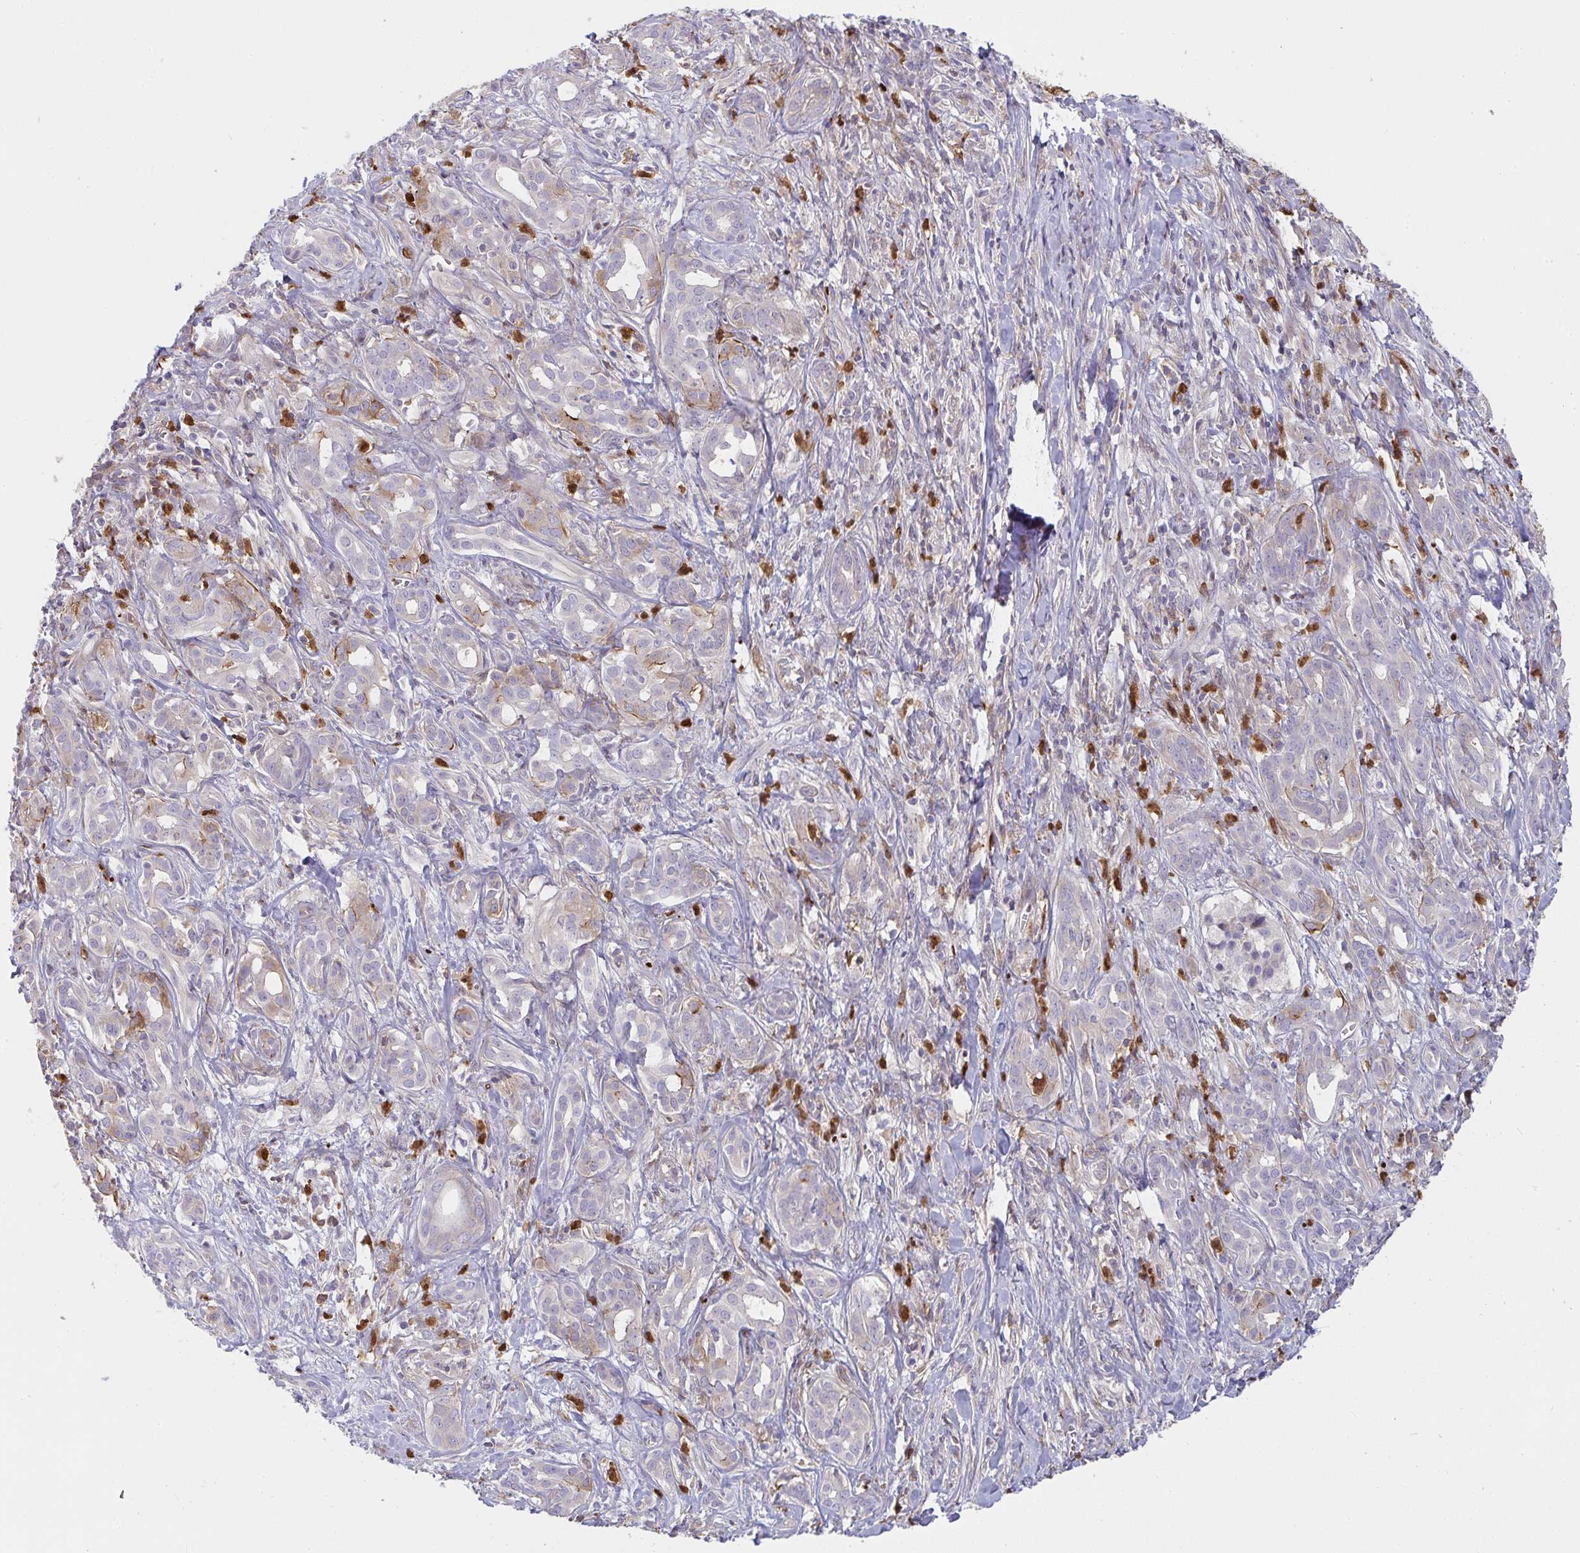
{"staining": {"intensity": "negative", "quantity": "none", "location": "none"}, "tissue": "pancreatic cancer", "cell_type": "Tumor cells", "image_type": "cancer", "snomed": [{"axis": "morphology", "description": "Adenocarcinoma, NOS"}, {"axis": "topography", "description": "Pancreas"}], "caption": "A high-resolution micrograph shows immunohistochemistry staining of pancreatic cancer (adenocarcinoma), which demonstrates no significant positivity in tumor cells.", "gene": "CSF3R", "patient": {"sex": "male", "age": 61}}